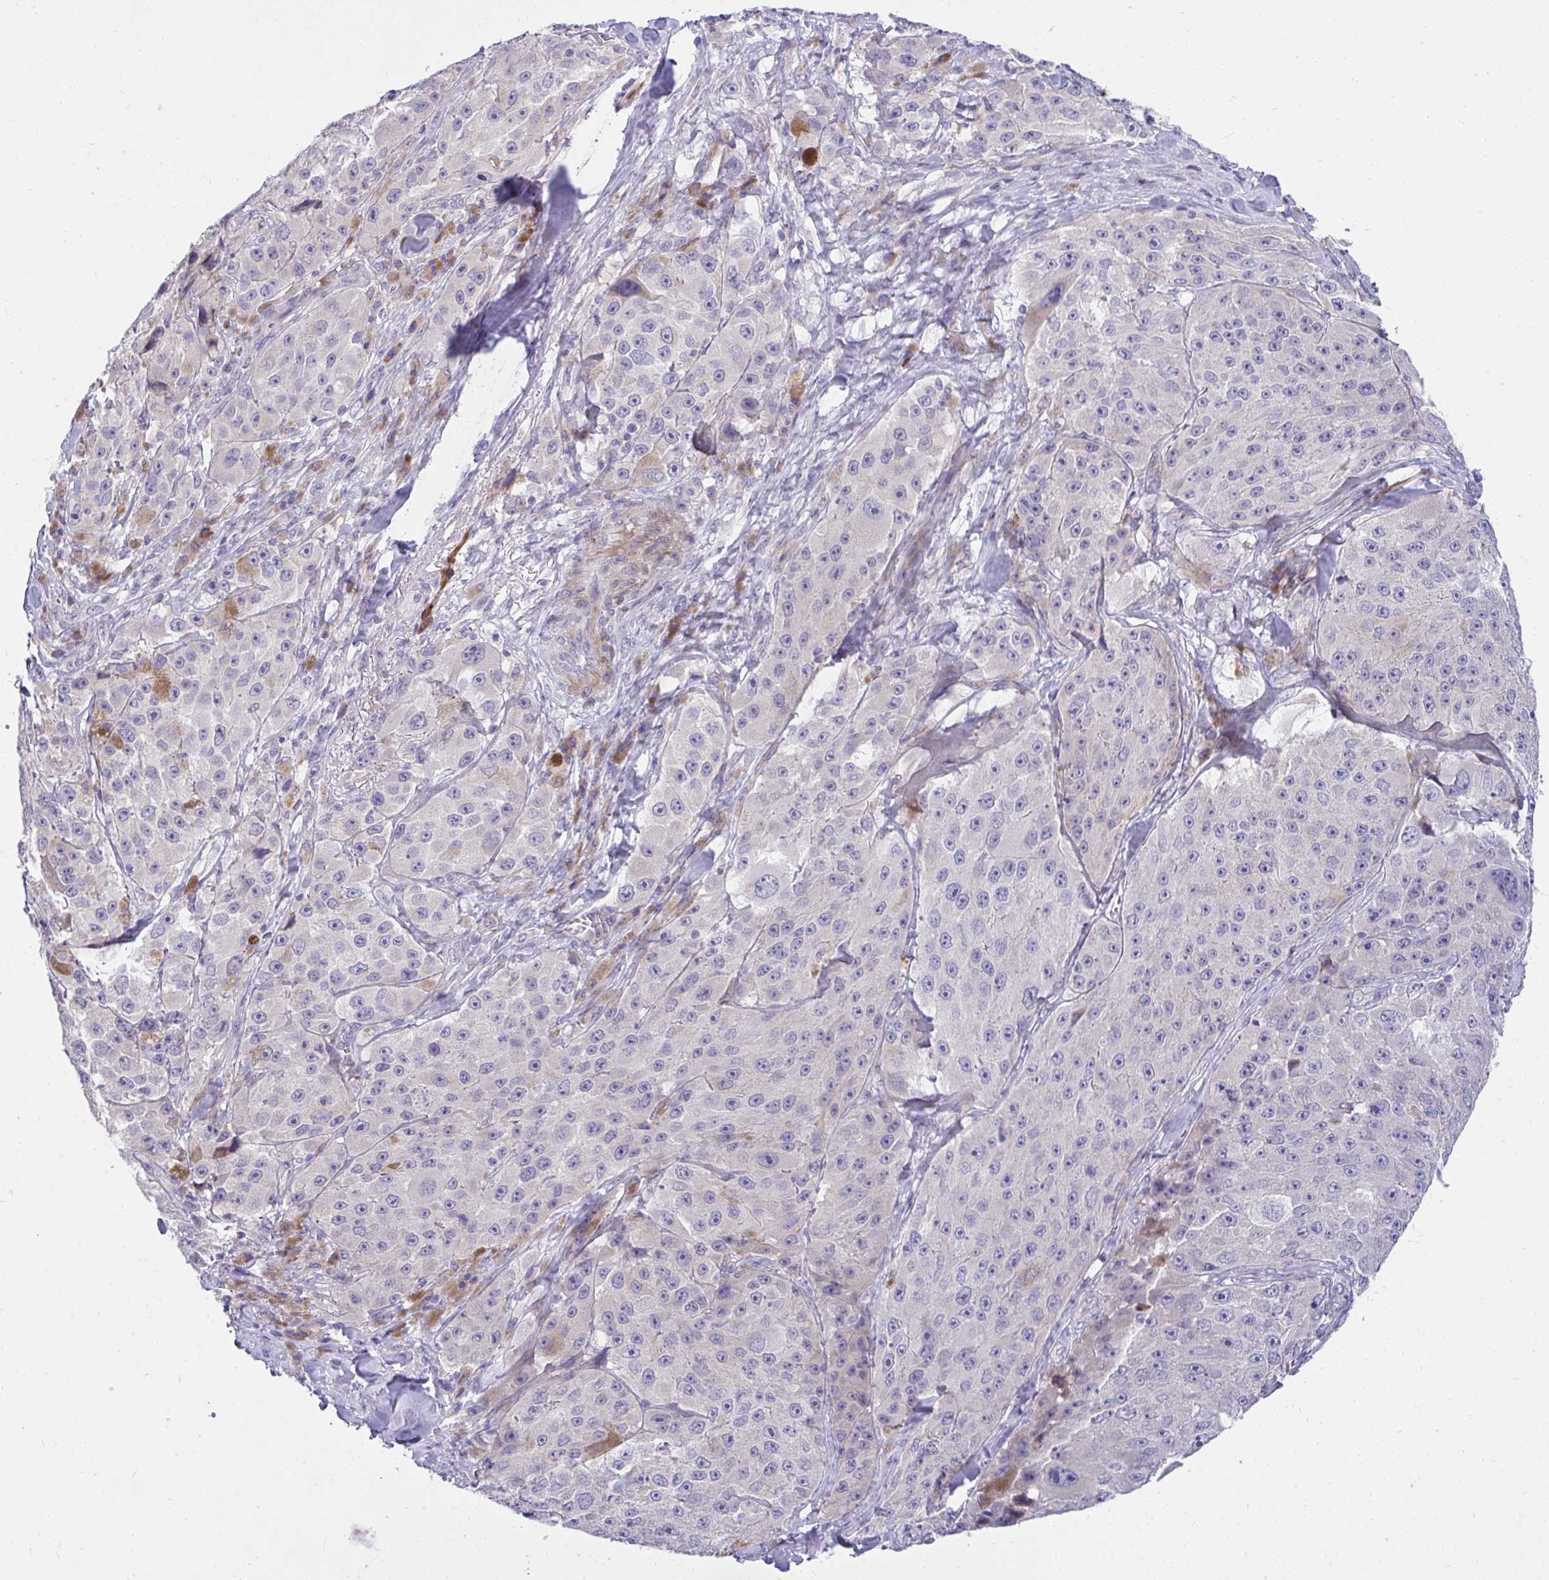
{"staining": {"intensity": "negative", "quantity": "none", "location": "none"}, "tissue": "melanoma", "cell_type": "Tumor cells", "image_type": "cancer", "snomed": [{"axis": "morphology", "description": "Malignant melanoma, Metastatic site"}, {"axis": "topography", "description": "Lymph node"}], "caption": "Tumor cells are negative for protein expression in human melanoma.", "gene": "PIGZ", "patient": {"sex": "male", "age": 62}}